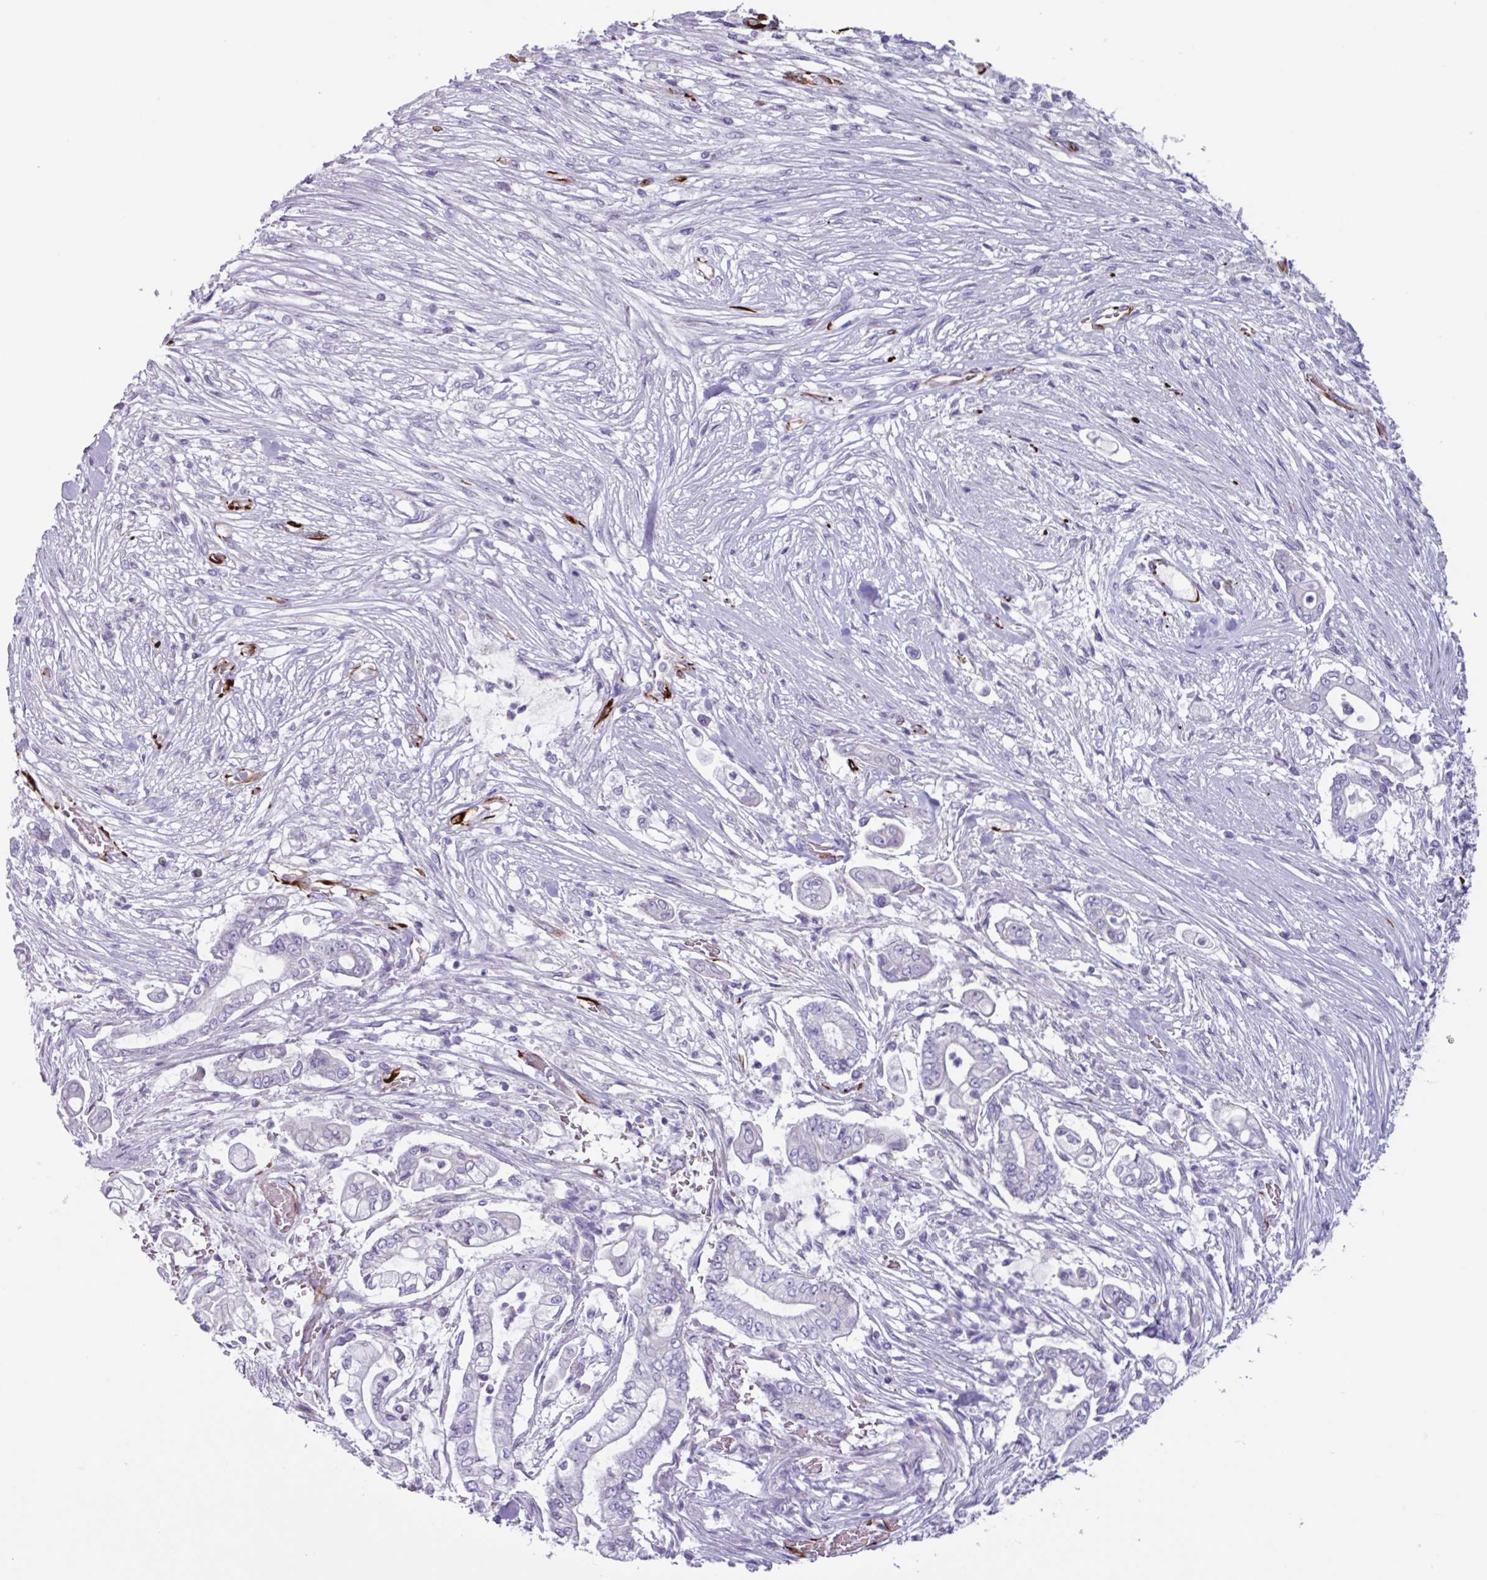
{"staining": {"intensity": "negative", "quantity": "none", "location": "none"}, "tissue": "pancreatic cancer", "cell_type": "Tumor cells", "image_type": "cancer", "snomed": [{"axis": "morphology", "description": "Adenocarcinoma, NOS"}, {"axis": "topography", "description": "Pancreas"}], "caption": "Immunohistochemistry (IHC) micrograph of pancreatic cancer (adenocarcinoma) stained for a protein (brown), which reveals no expression in tumor cells.", "gene": "BTD", "patient": {"sex": "female", "age": 69}}